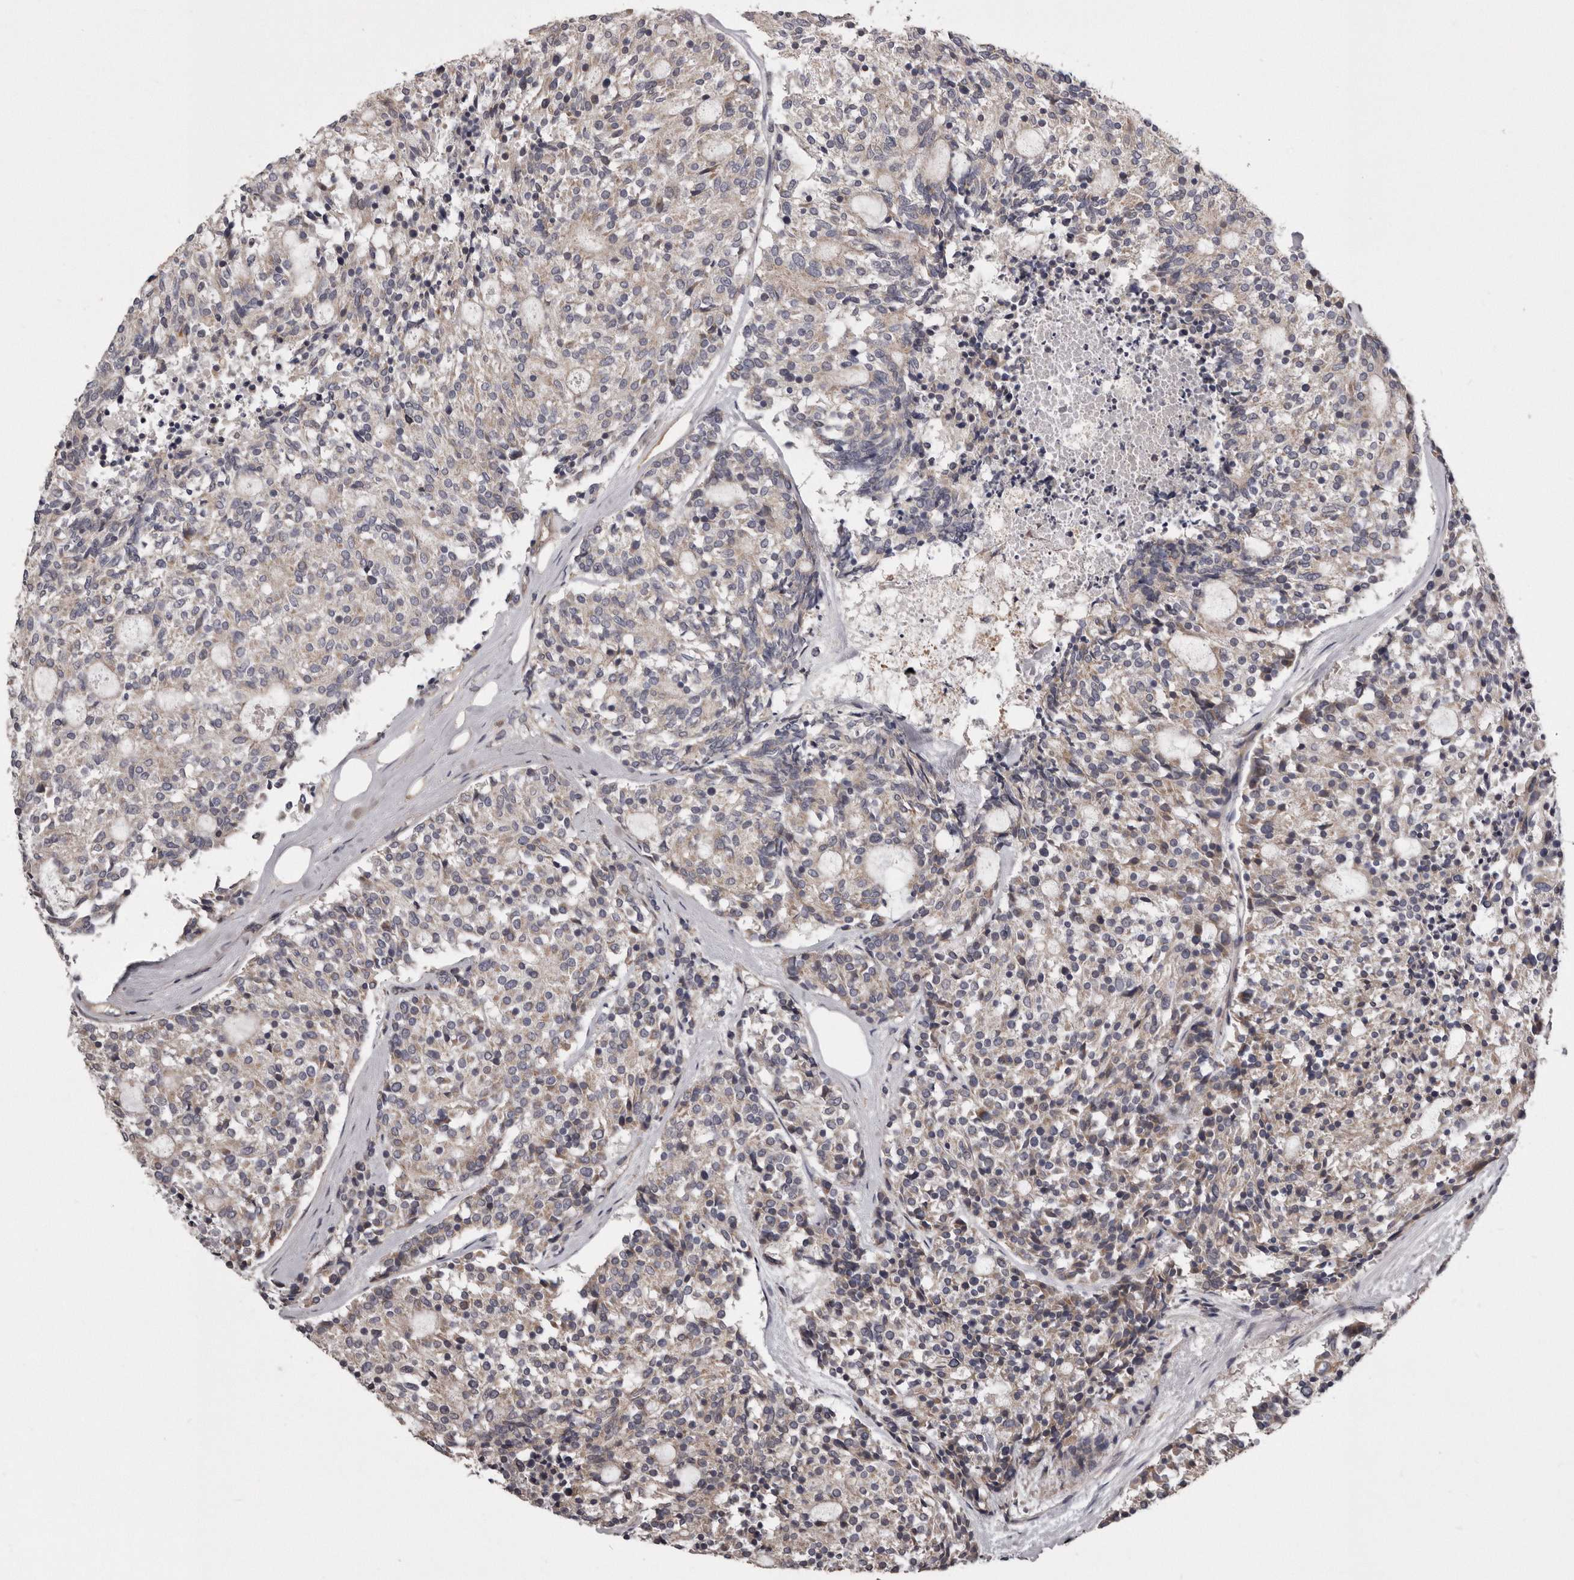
{"staining": {"intensity": "weak", "quantity": "<25%", "location": "cytoplasmic/membranous"}, "tissue": "carcinoid", "cell_type": "Tumor cells", "image_type": "cancer", "snomed": [{"axis": "morphology", "description": "Carcinoid, malignant, NOS"}, {"axis": "topography", "description": "Pancreas"}], "caption": "There is no significant expression in tumor cells of carcinoid. (DAB (3,3'-diaminobenzidine) immunohistochemistry (IHC) visualized using brightfield microscopy, high magnification).", "gene": "ARMCX1", "patient": {"sex": "female", "age": 54}}